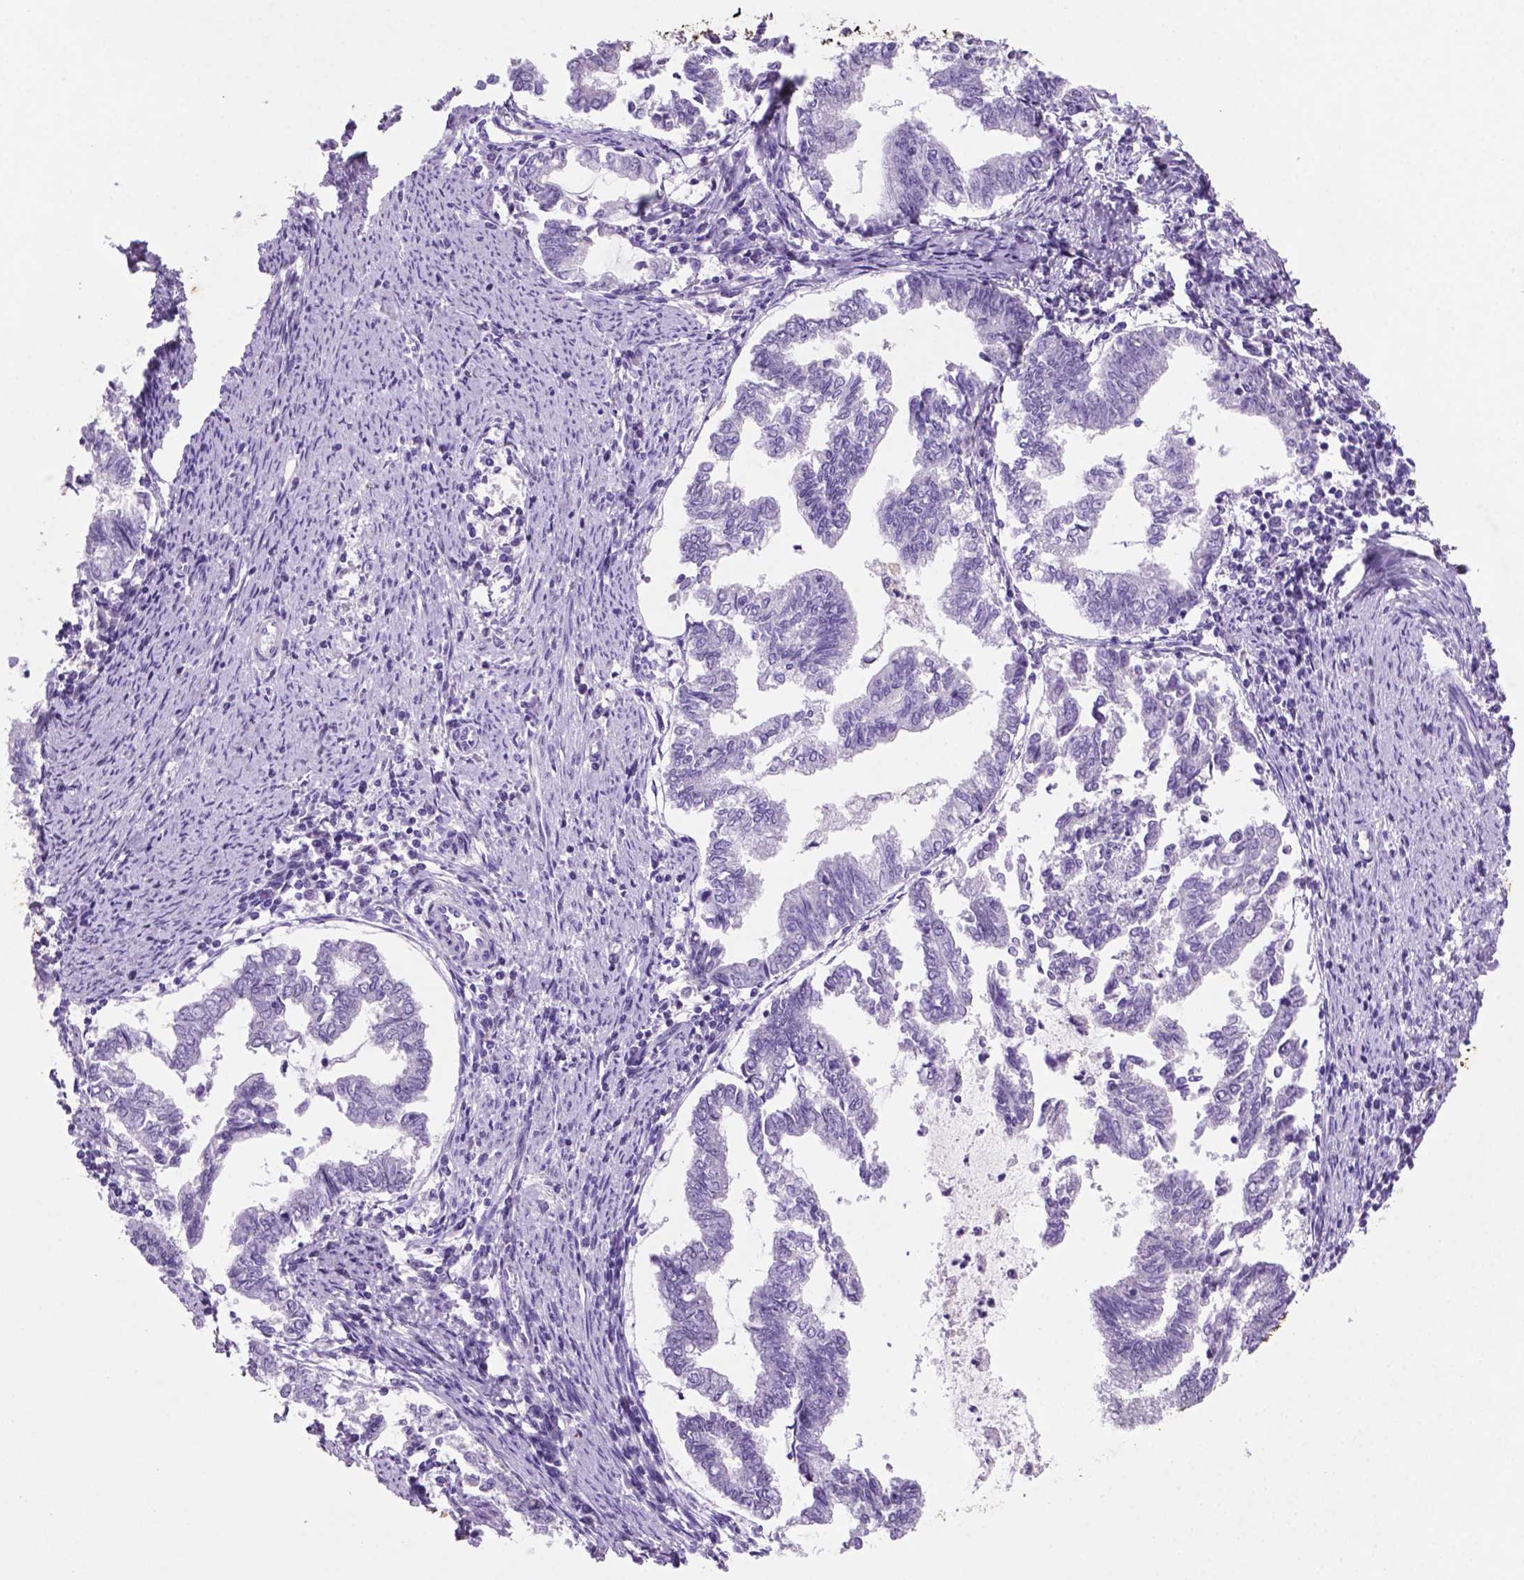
{"staining": {"intensity": "negative", "quantity": "none", "location": "none"}, "tissue": "endometrial cancer", "cell_type": "Tumor cells", "image_type": "cancer", "snomed": [{"axis": "morphology", "description": "Adenocarcinoma, NOS"}, {"axis": "topography", "description": "Endometrium"}], "caption": "IHC of adenocarcinoma (endometrial) exhibits no expression in tumor cells. (DAB (3,3'-diaminobenzidine) immunohistochemistry (IHC) with hematoxylin counter stain).", "gene": "C18orf21", "patient": {"sex": "female", "age": 79}}